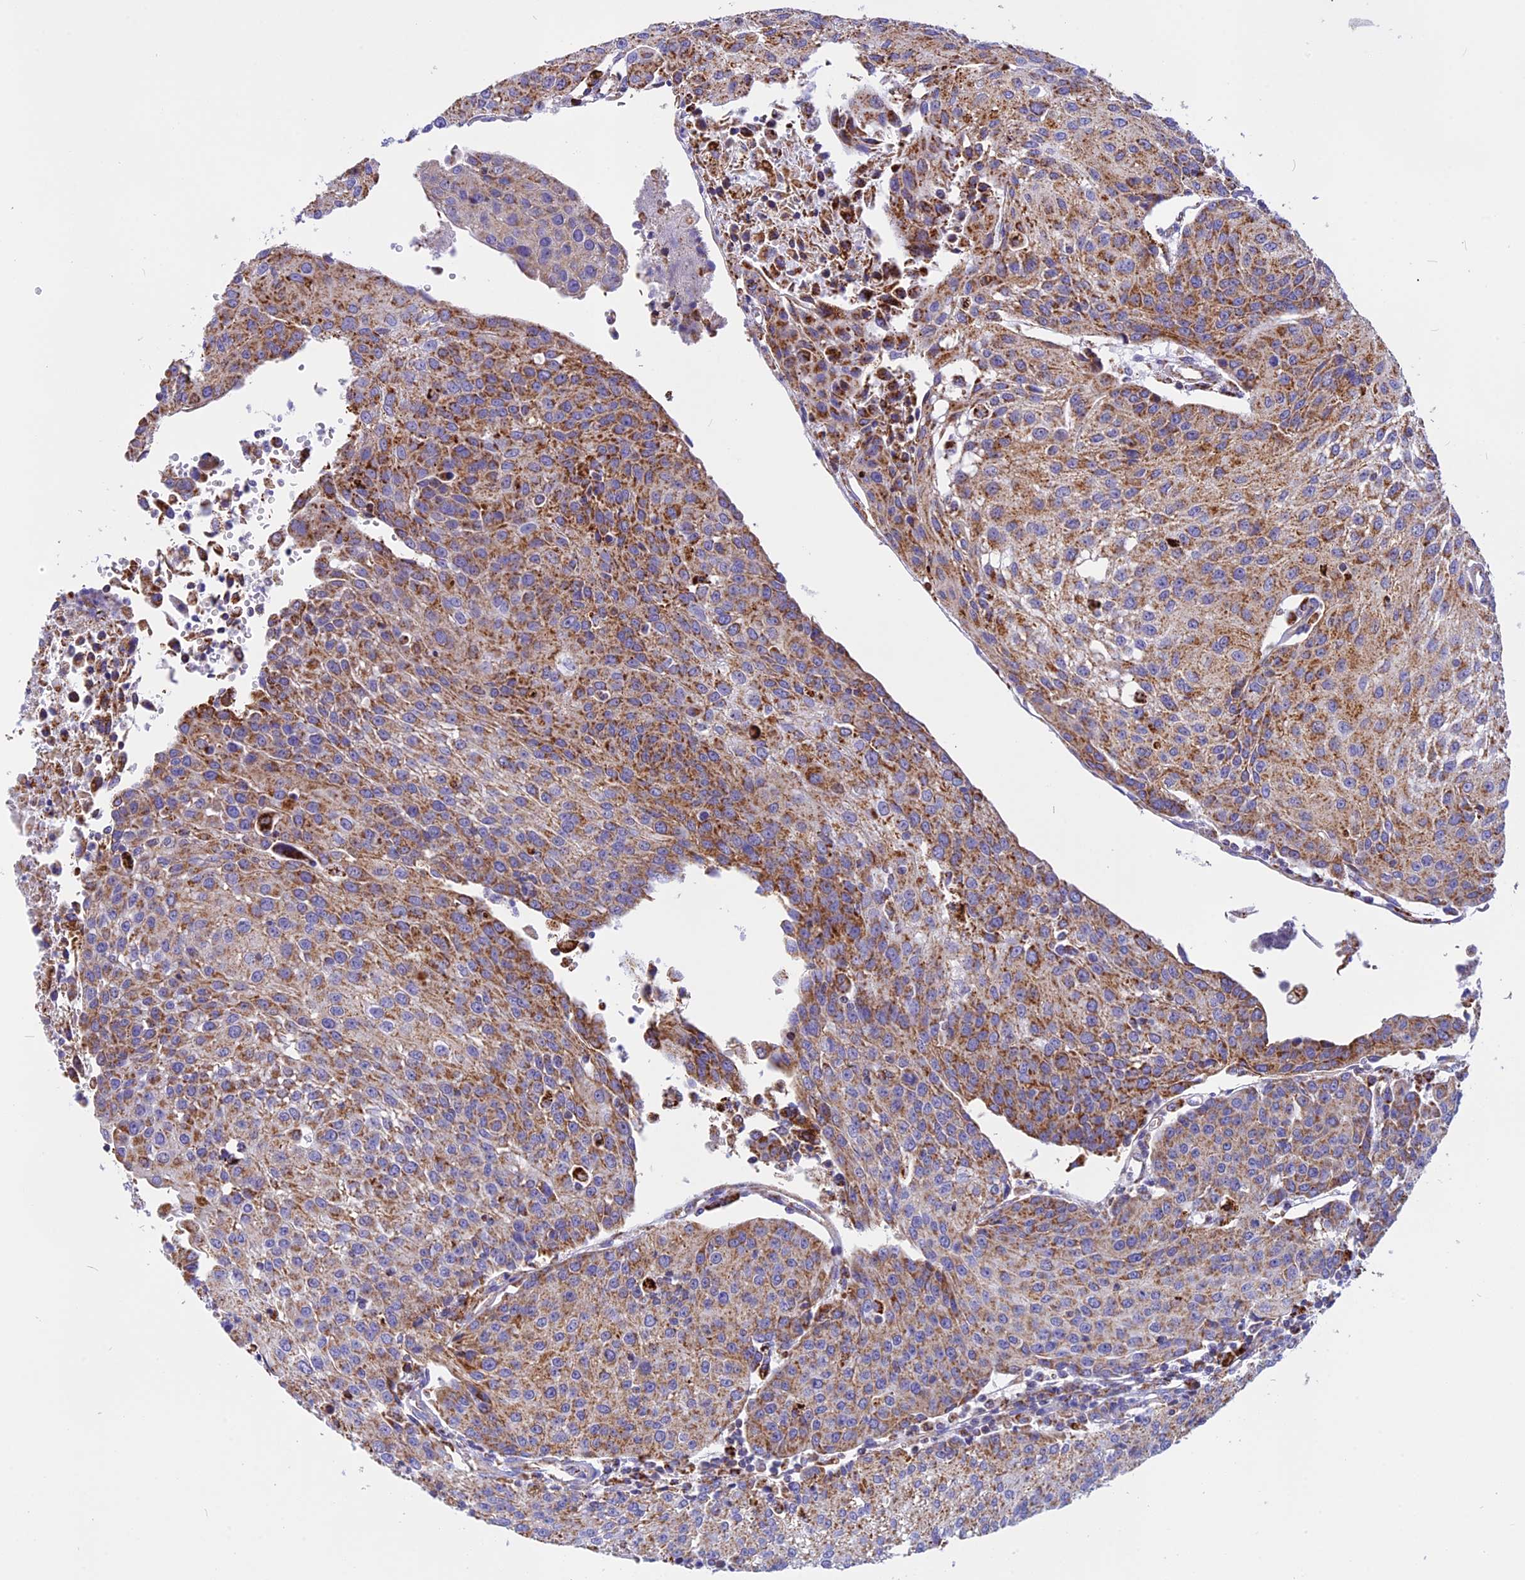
{"staining": {"intensity": "moderate", "quantity": ">75%", "location": "cytoplasmic/membranous"}, "tissue": "urothelial cancer", "cell_type": "Tumor cells", "image_type": "cancer", "snomed": [{"axis": "morphology", "description": "Urothelial carcinoma, High grade"}, {"axis": "topography", "description": "Urinary bladder"}], "caption": "An image of human high-grade urothelial carcinoma stained for a protein demonstrates moderate cytoplasmic/membranous brown staining in tumor cells.", "gene": "VDAC2", "patient": {"sex": "female", "age": 85}}